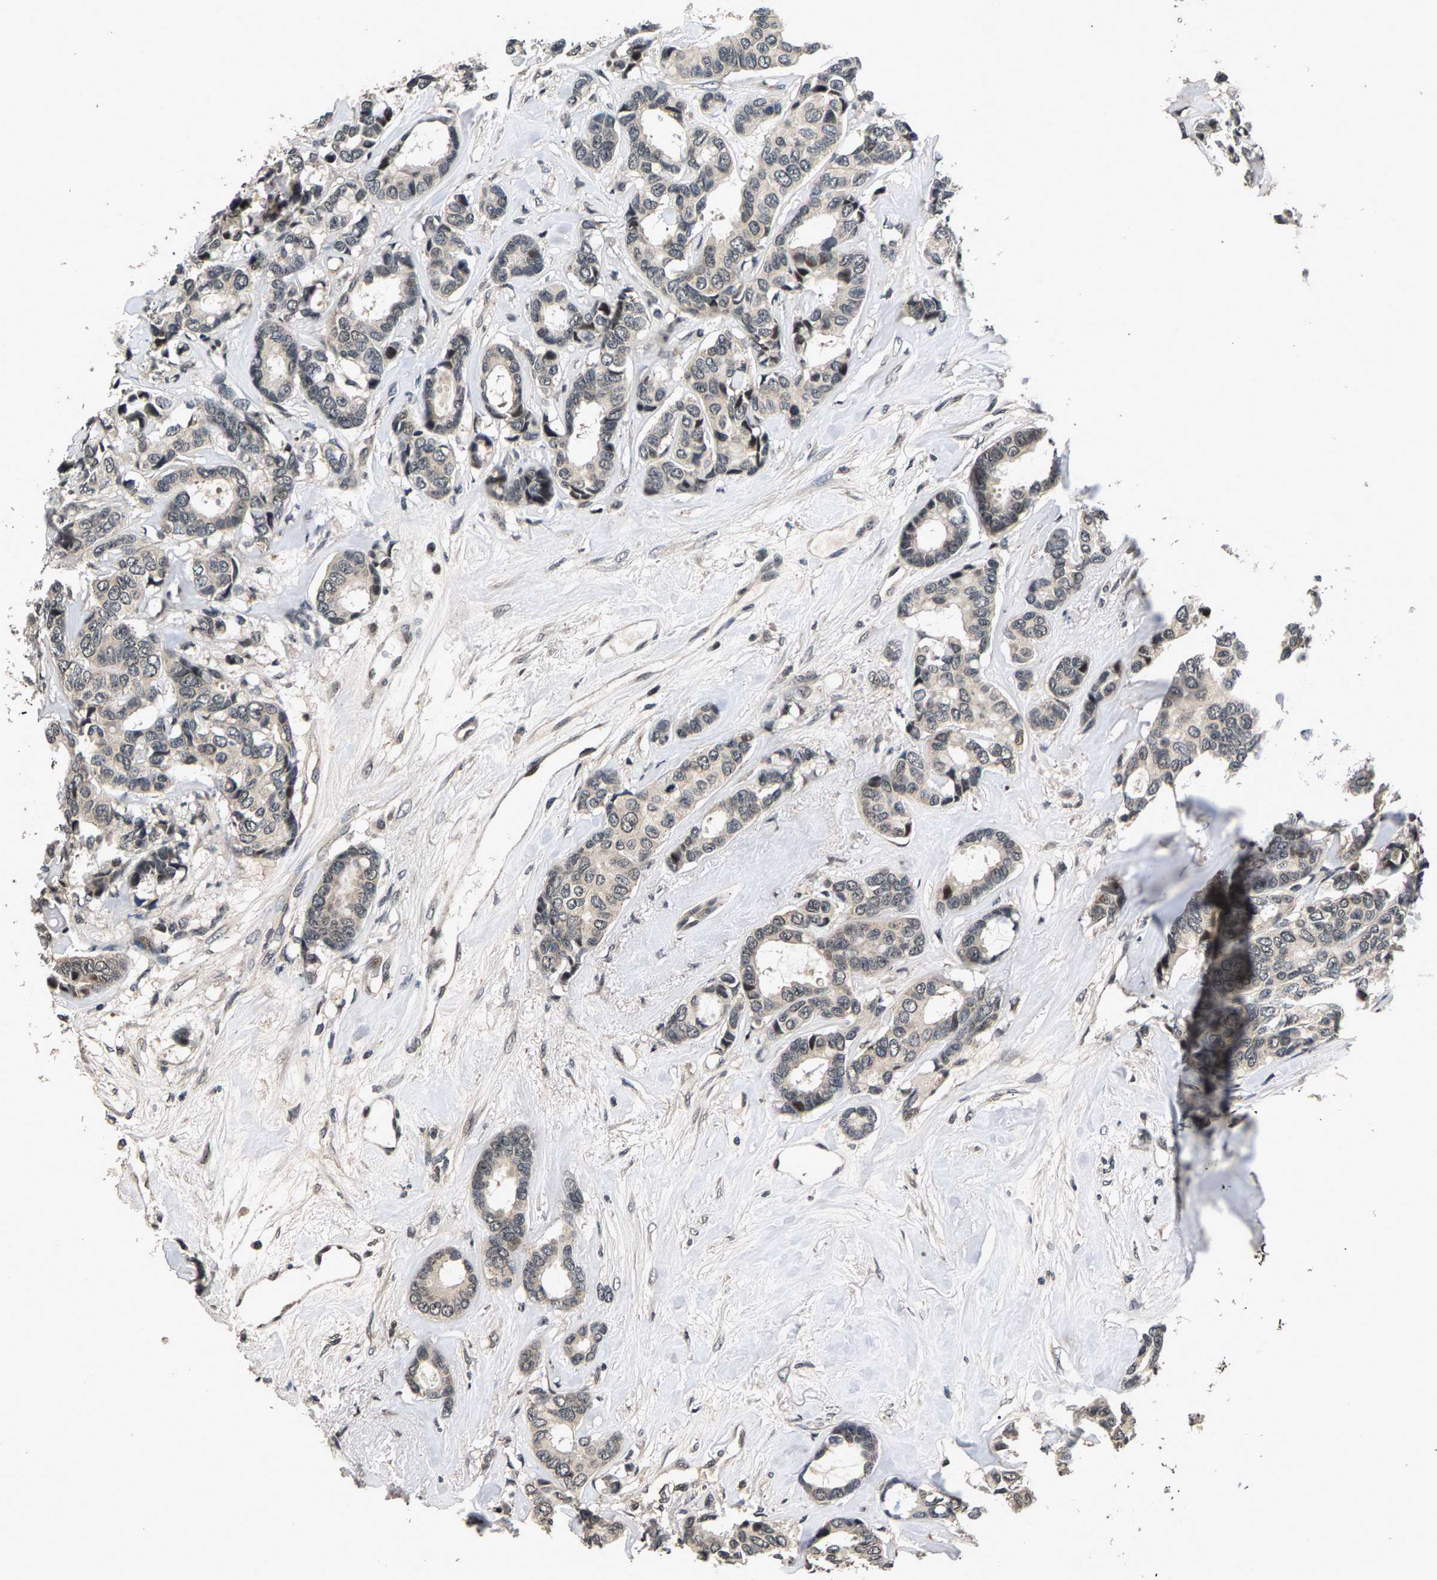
{"staining": {"intensity": "weak", "quantity": "<25%", "location": "nuclear"}, "tissue": "breast cancer", "cell_type": "Tumor cells", "image_type": "cancer", "snomed": [{"axis": "morphology", "description": "Duct carcinoma"}, {"axis": "topography", "description": "Breast"}], "caption": "A high-resolution histopathology image shows immunohistochemistry staining of breast infiltrating ductal carcinoma, which demonstrates no significant expression in tumor cells.", "gene": "RBM33", "patient": {"sex": "female", "age": 87}}